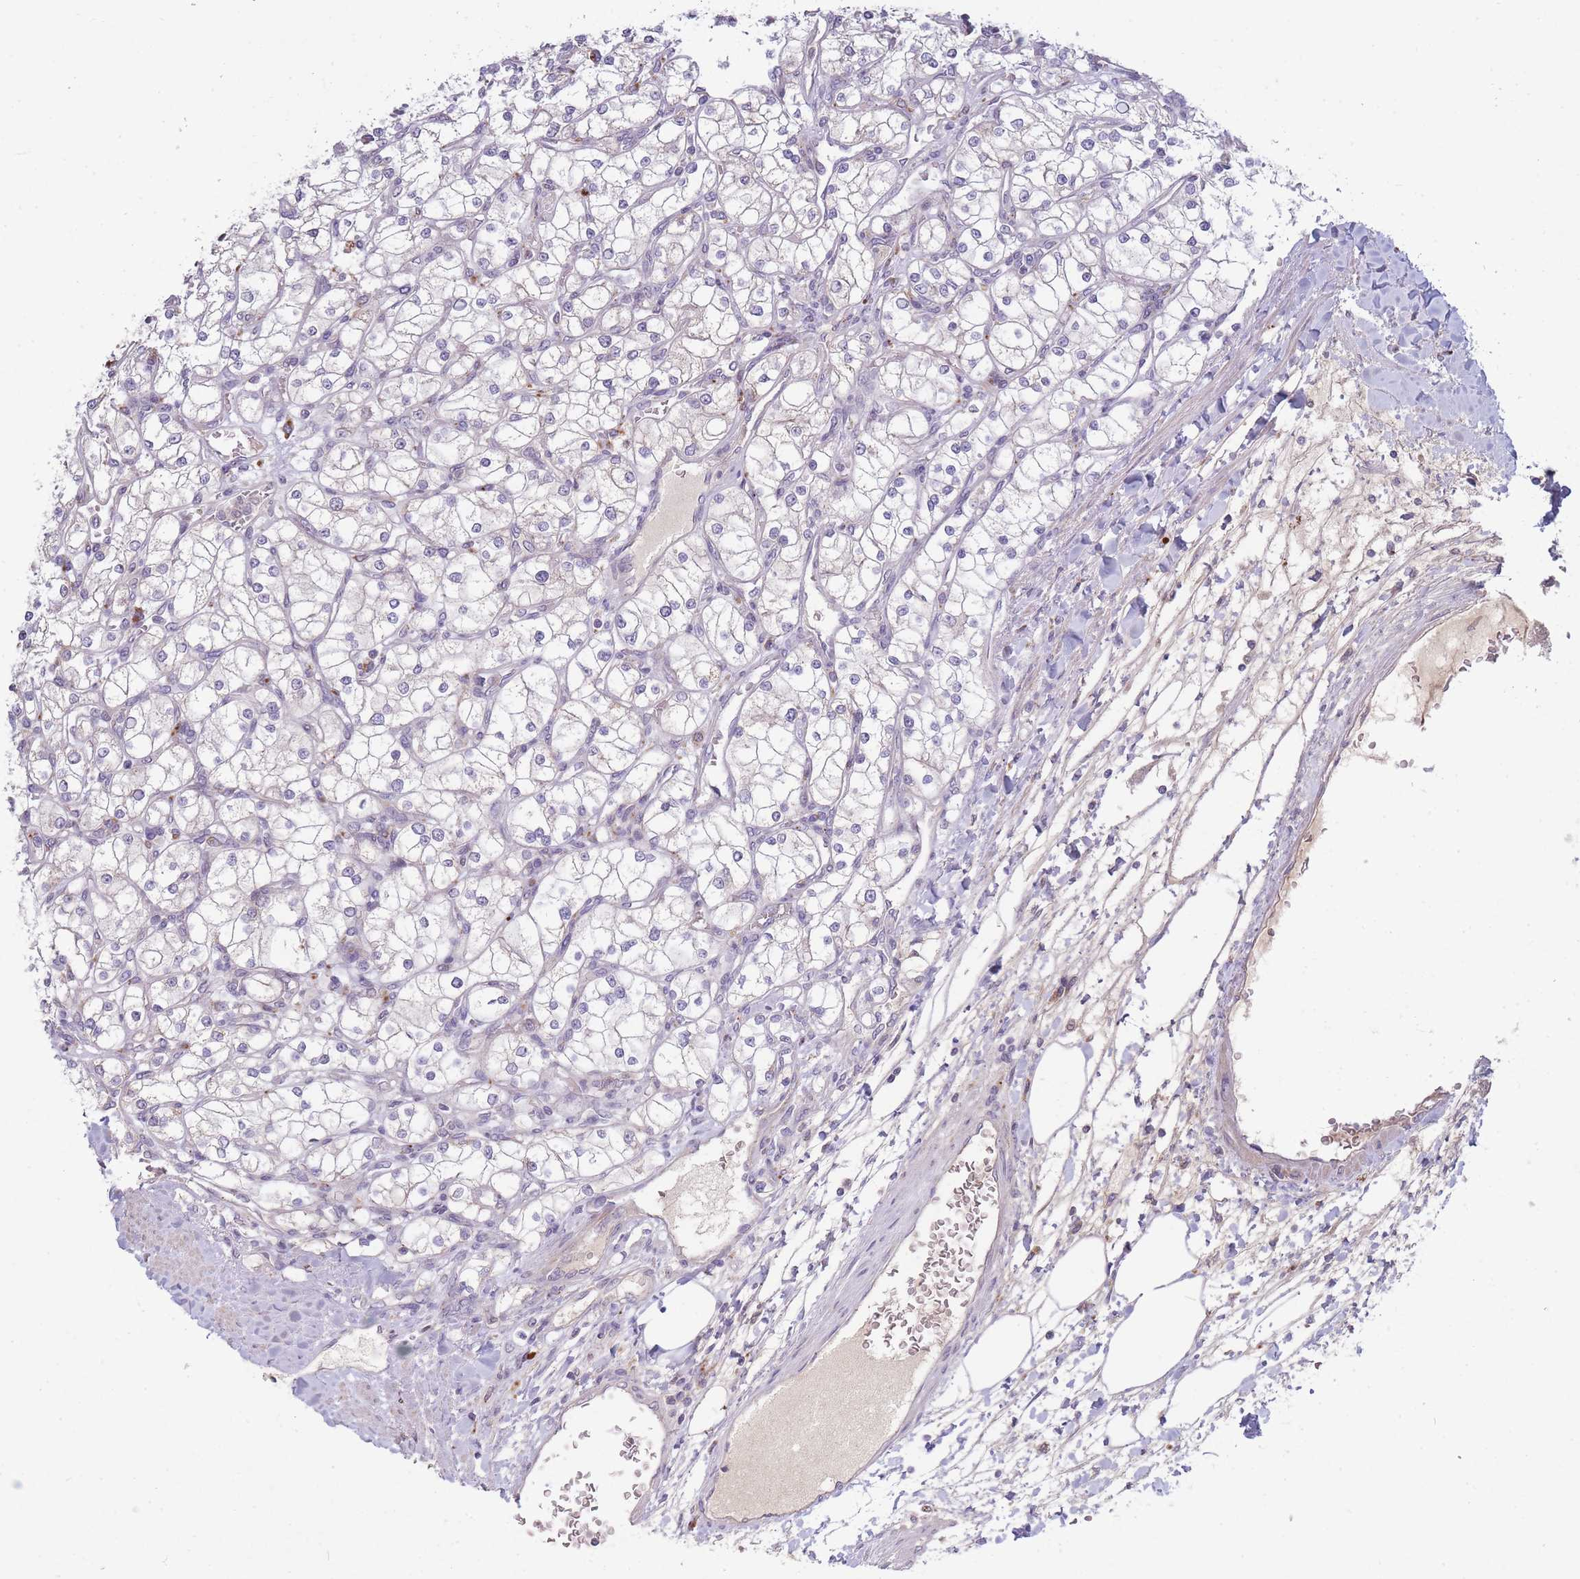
{"staining": {"intensity": "negative", "quantity": "none", "location": "none"}, "tissue": "renal cancer", "cell_type": "Tumor cells", "image_type": "cancer", "snomed": [{"axis": "morphology", "description": "Adenocarcinoma, NOS"}, {"axis": "topography", "description": "Kidney"}], "caption": "Protein analysis of renal cancer (adenocarcinoma) reveals no significant positivity in tumor cells.", "gene": "TRIM61", "patient": {"sex": "male", "age": 80}}